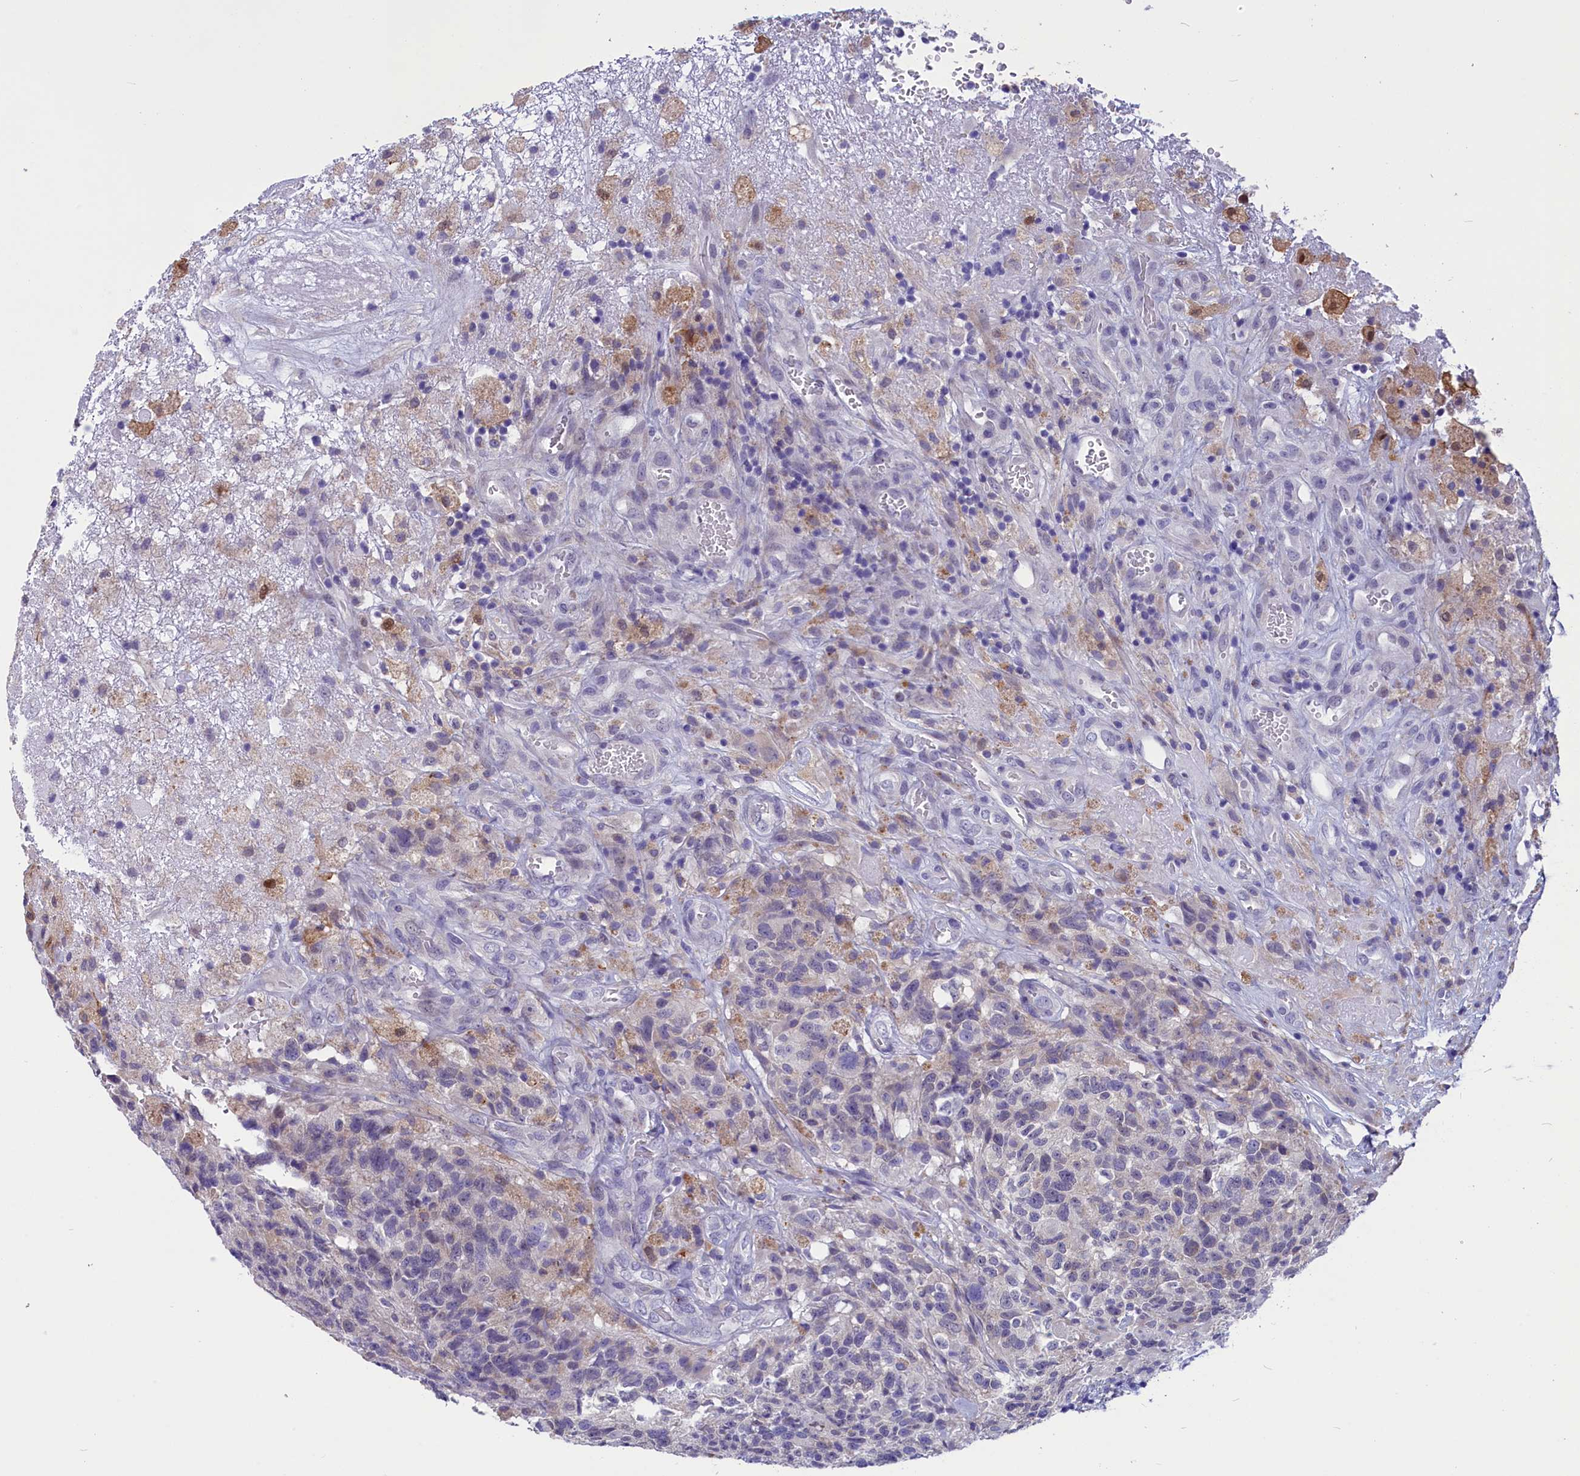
{"staining": {"intensity": "negative", "quantity": "none", "location": "none"}, "tissue": "glioma", "cell_type": "Tumor cells", "image_type": "cancer", "snomed": [{"axis": "morphology", "description": "Glioma, malignant, High grade"}, {"axis": "topography", "description": "Brain"}], "caption": "Protein analysis of malignant glioma (high-grade) shows no significant expression in tumor cells. (DAB IHC visualized using brightfield microscopy, high magnification).", "gene": "SCD5", "patient": {"sex": "male", "age": 69}}